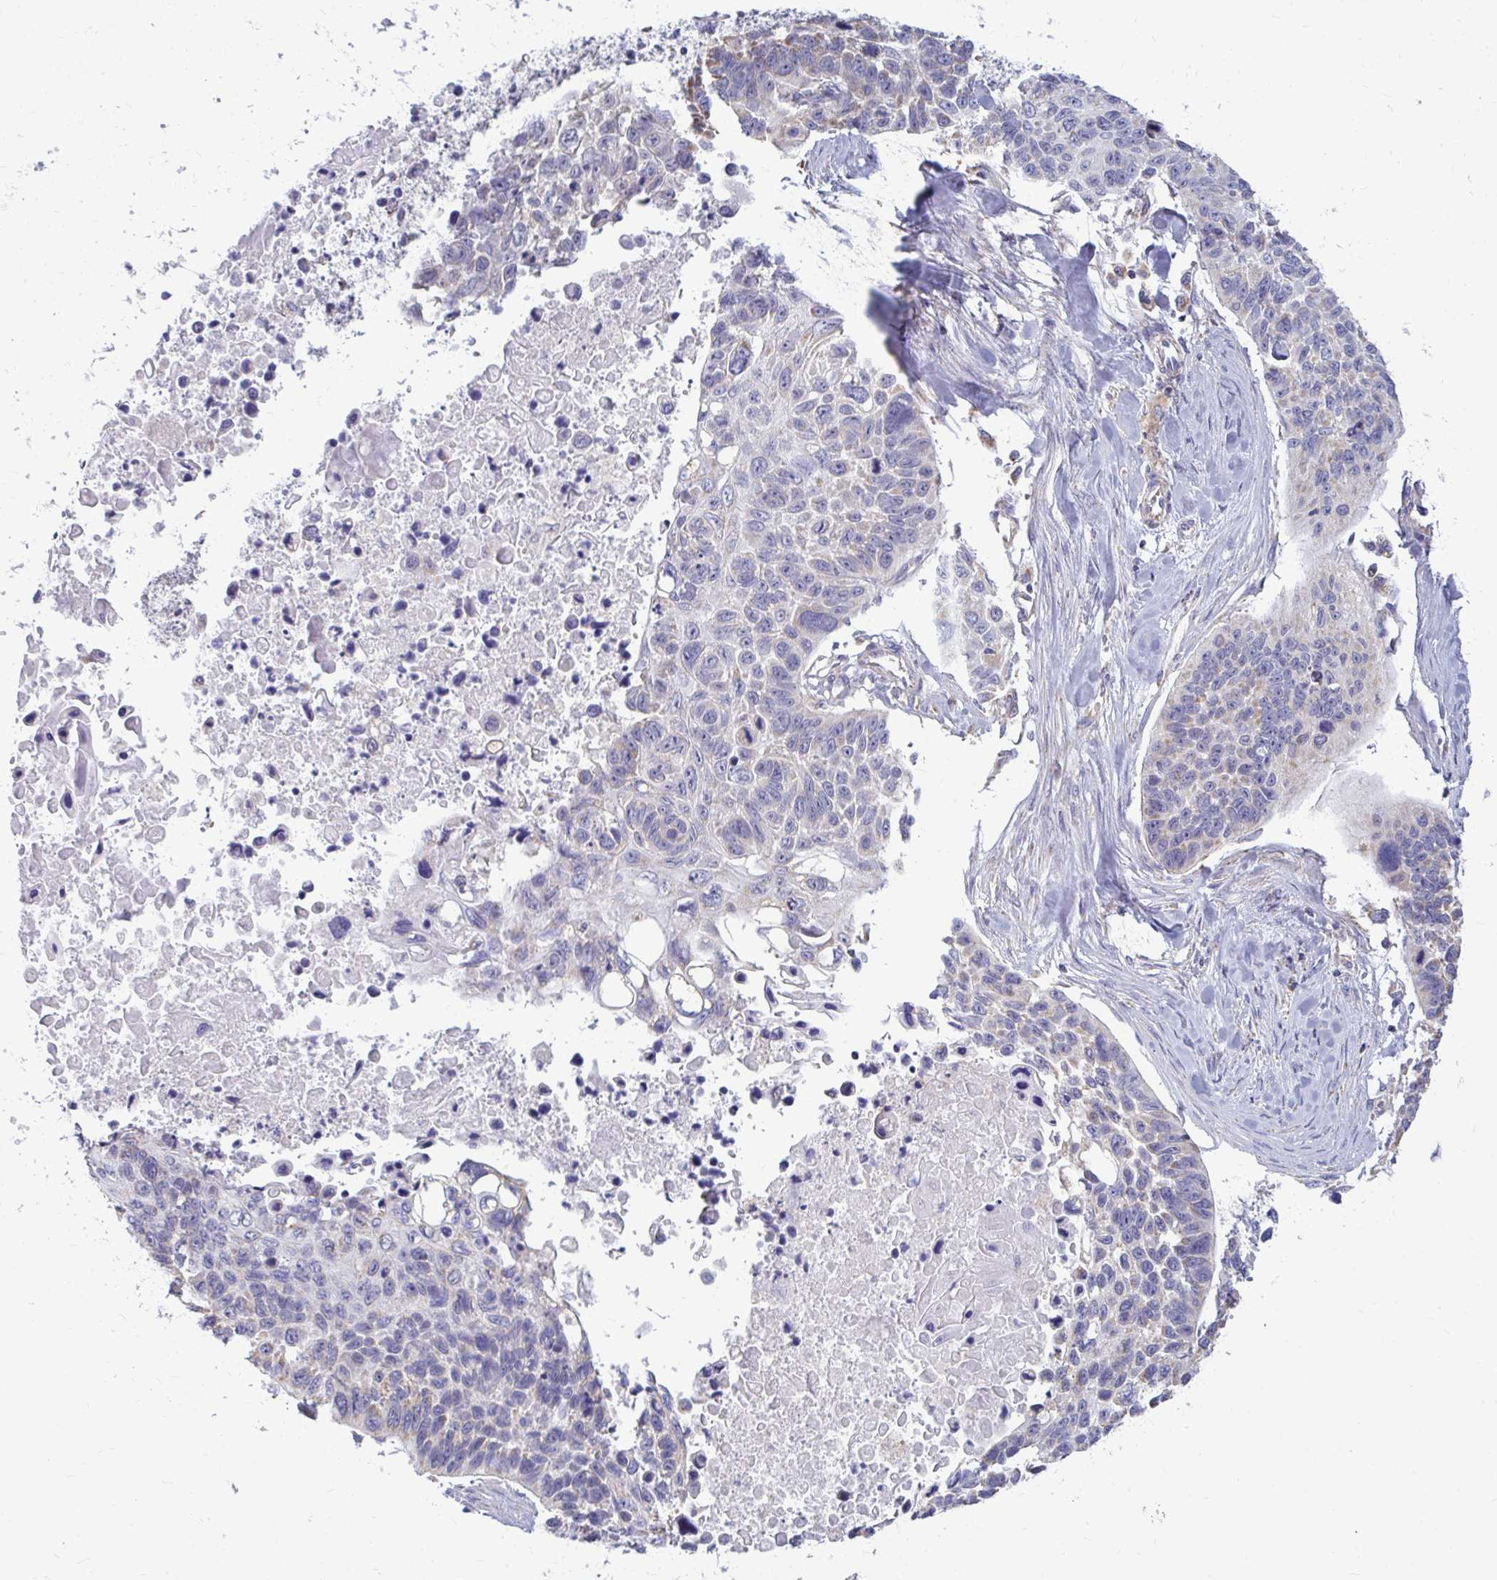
{"staining": {"intensity": "negative", "quantity": "none", "location": "none"}, "tissue": "lung cancer", "cell_type": "Tumor cells", "image_type": "cancer", "snomed": [{"axis": "morphology", "description": "Squamous cell carcinoma, NOS"}, {"axis": "topography", "description": "Lung"}], "caption": "High power microscopy histopathology image of an immunohistochemistry histopathology image of lung squamous cell carcinoma, revealing no significant staining in tumor cells. Brightfield microscopy of IHC stained with DAB (brown) and hematoxylin (blue), captured at high magnification.", "gene": "OR10R2", "patient": {"sex": "male", "age": 62}}